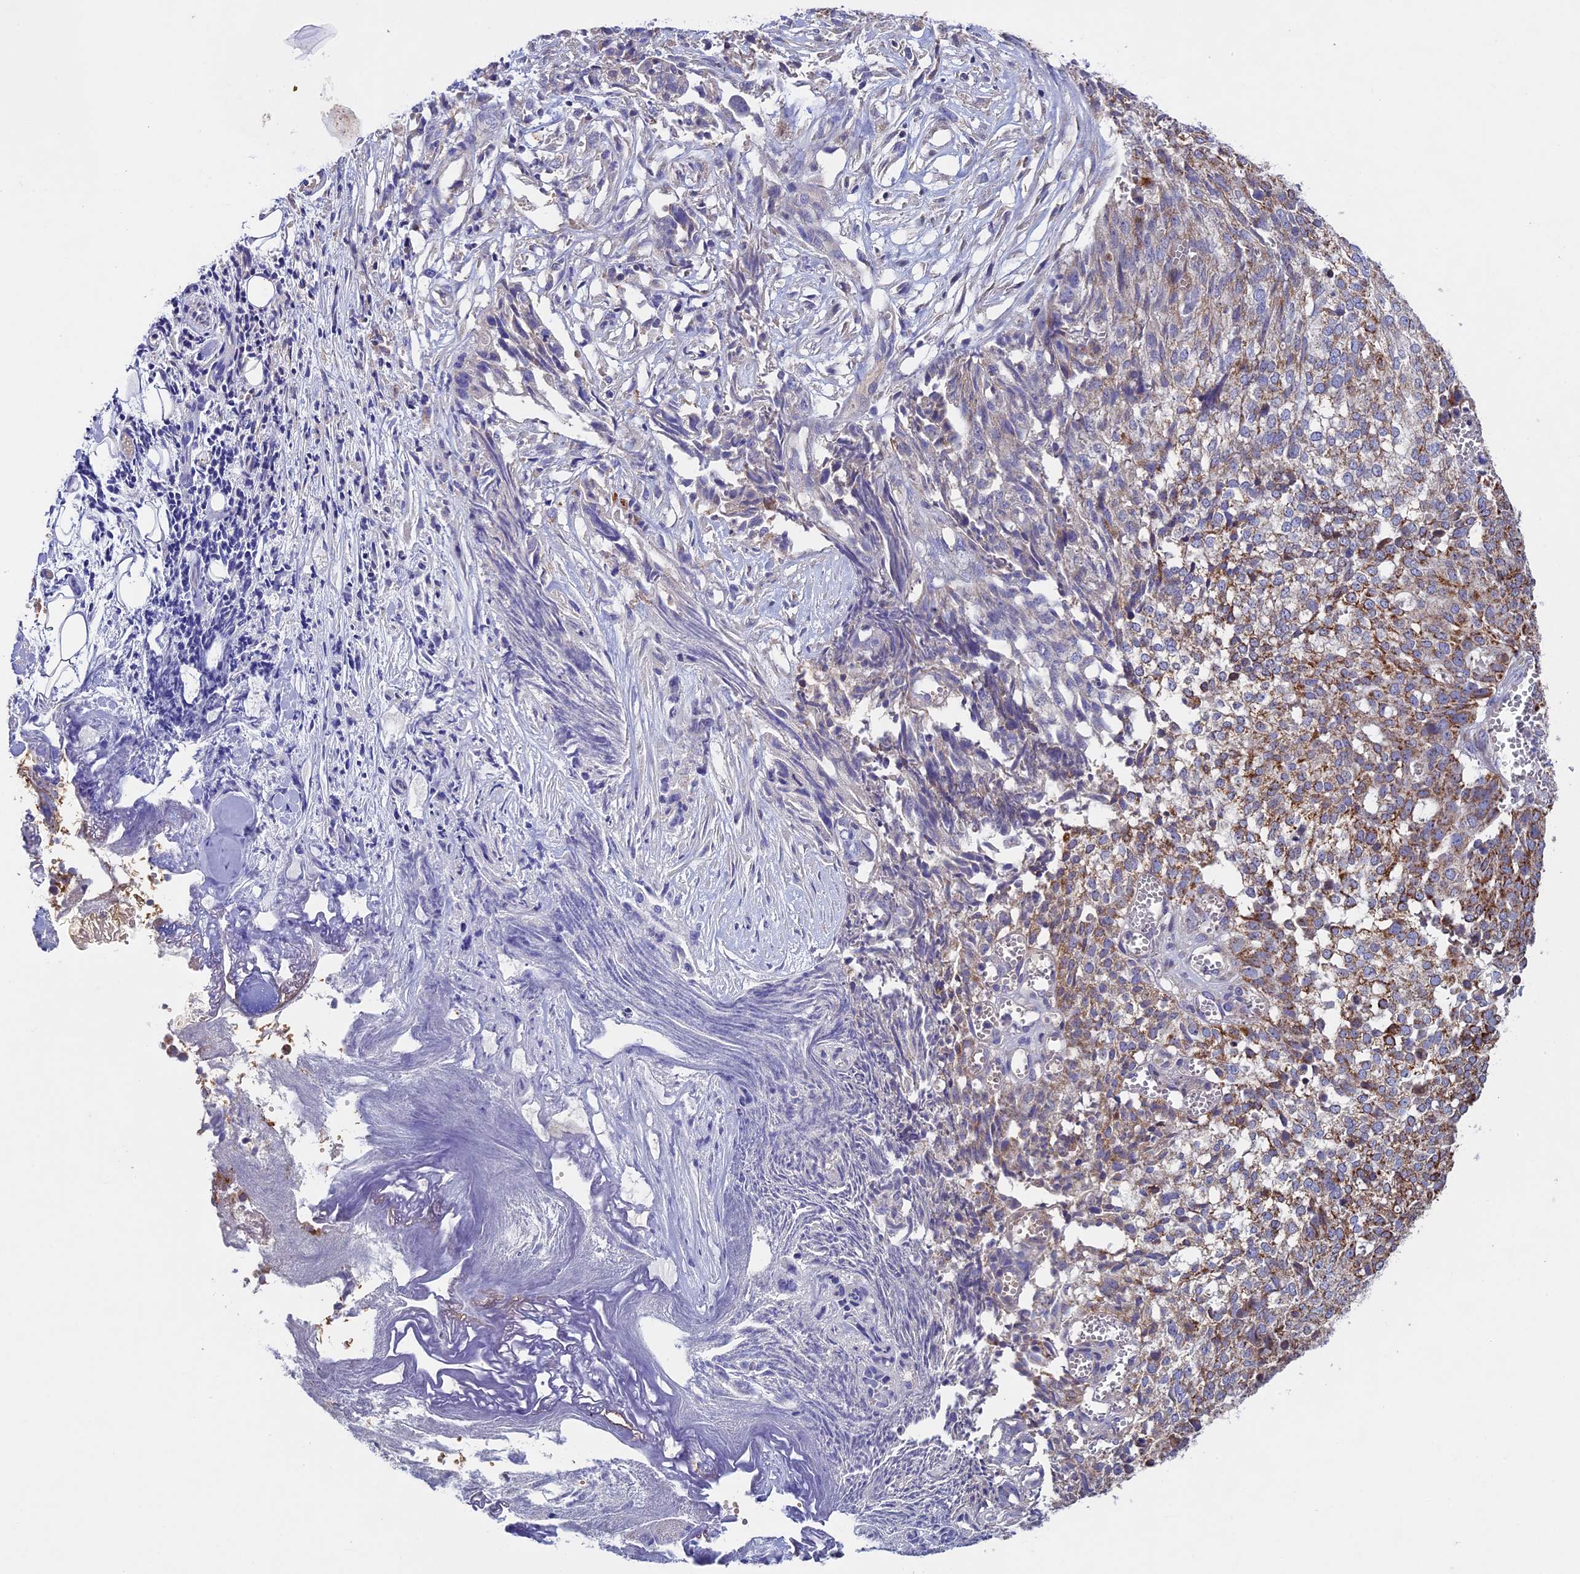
{"staining": {"intensity": "moderate", "quantity": "25%-75%", "location": "cytoplasmic/membranous"}, "tissue": "ovarian cancer", "cell_type": "Tumor cells", "image_type": "cancer", "snomed": [{"axis": "morphology", "description": "Cystadenocarcinoma, serous, NOS"}, {"axis": "topography", "description": "Soft tissue"}, {"axis": "topography", "description": "Ovary"}], "caption": "IHC photomicrograph of neoplastic tissue: human ovarian cancer (serous cystadenocarcinoma) stained using immunohistochemistry displays medium levels of moderate protein expression localized specifically in the cytoplasmic/membranous of tumor cells, appearing as a cytoplasmic/membranous brown color.", "gene": "RNF17", "patient": {"sex": "female", "age": 57}}